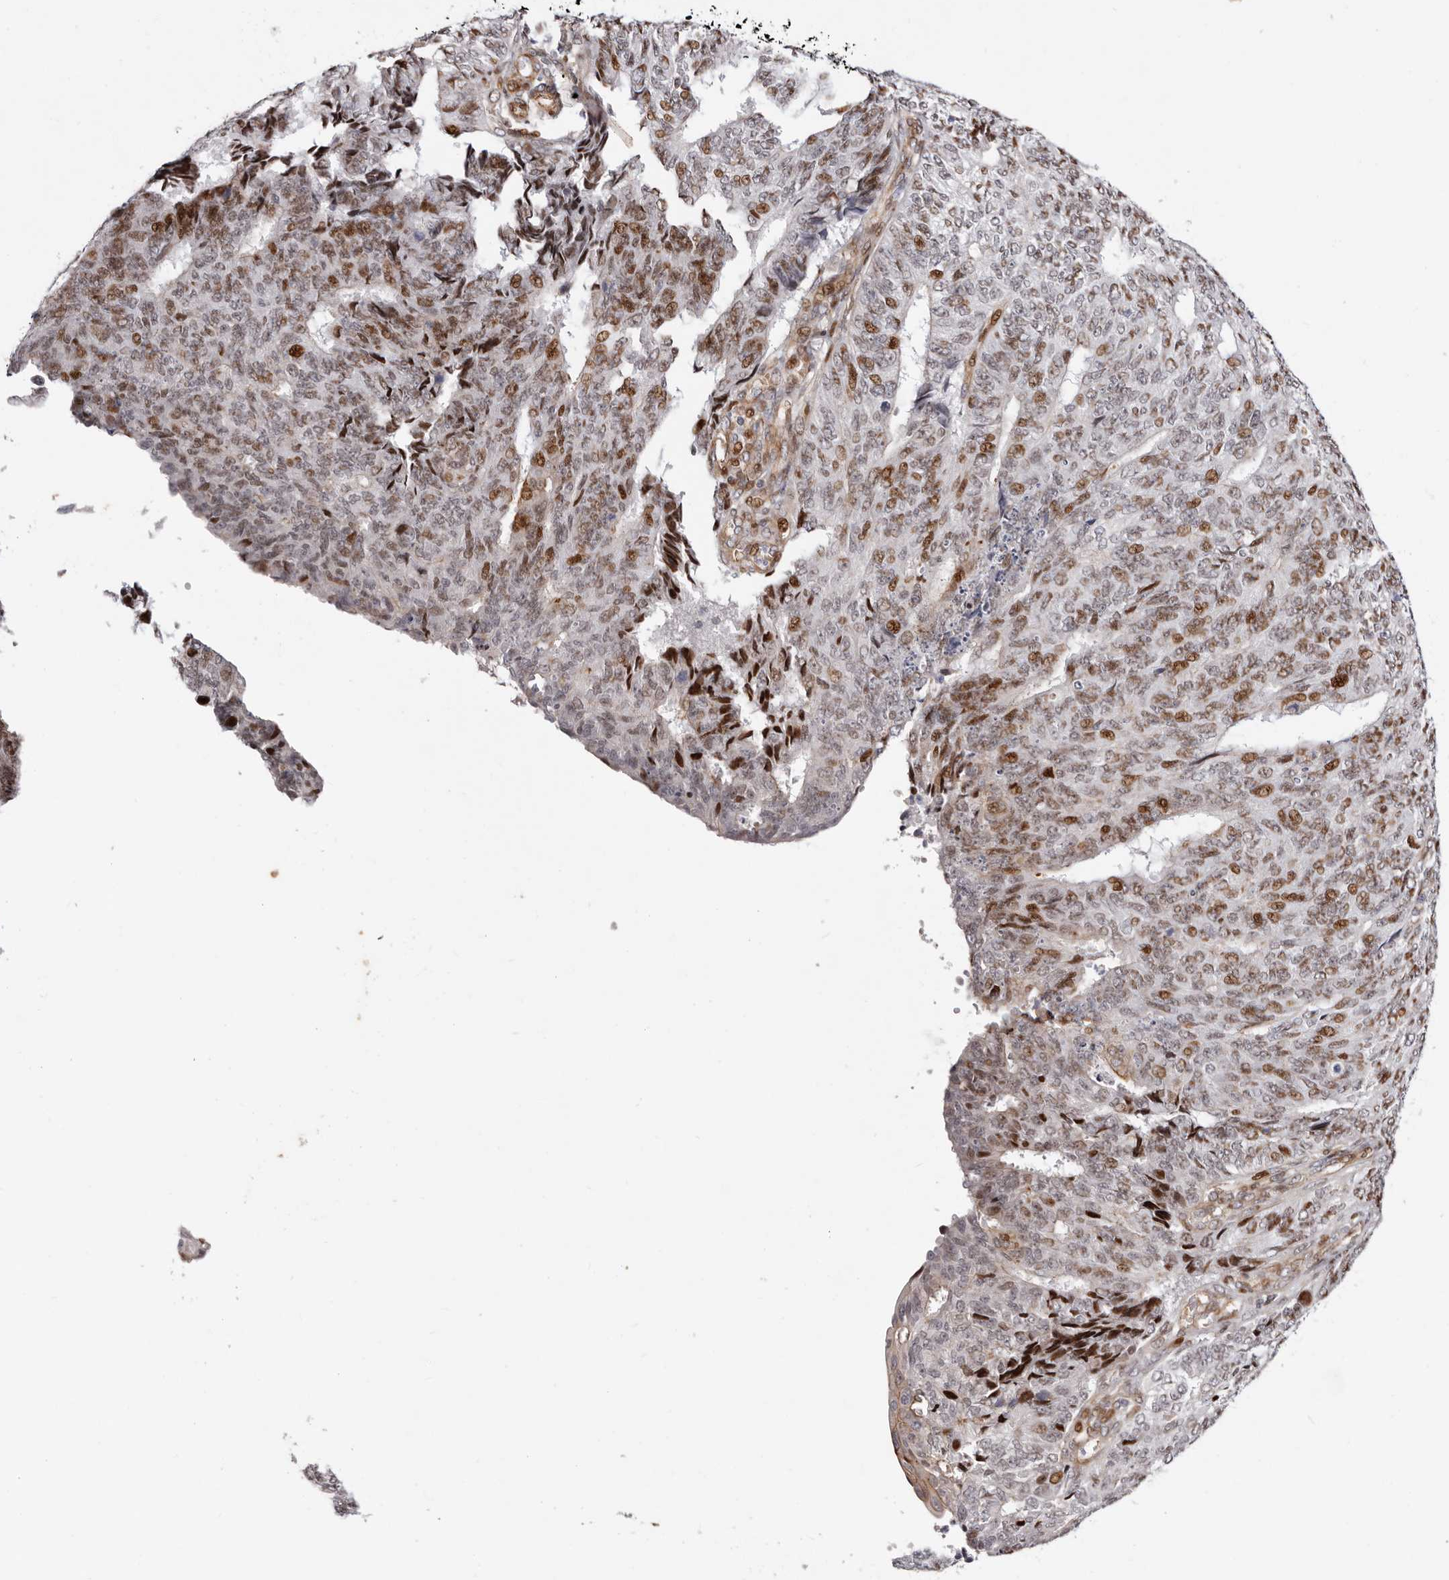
{"staining": {"intensity": "moderate", "quantity": "25%-75%", "location": "cytoplasmic/membranous,nuclear"}, "tissue": "endometrial cancer", "cell_type": "Tumor cells", "image_type": "cancer", "snomed": [{"axis": "morphology", "description": "Adenocarcinoma, NOS"}, {"axis": "topography", "description": "Endometrium"}], "caption": "This is an image of immunohistochemistry (IHC) staining of adenocarcinoma (endometrial), which shows moderate expression in the cytoplasmic/membranous and nuclear of tumor cells.", "gene": "EPHX3", "patient": {"sex": "female", "age": 32}}